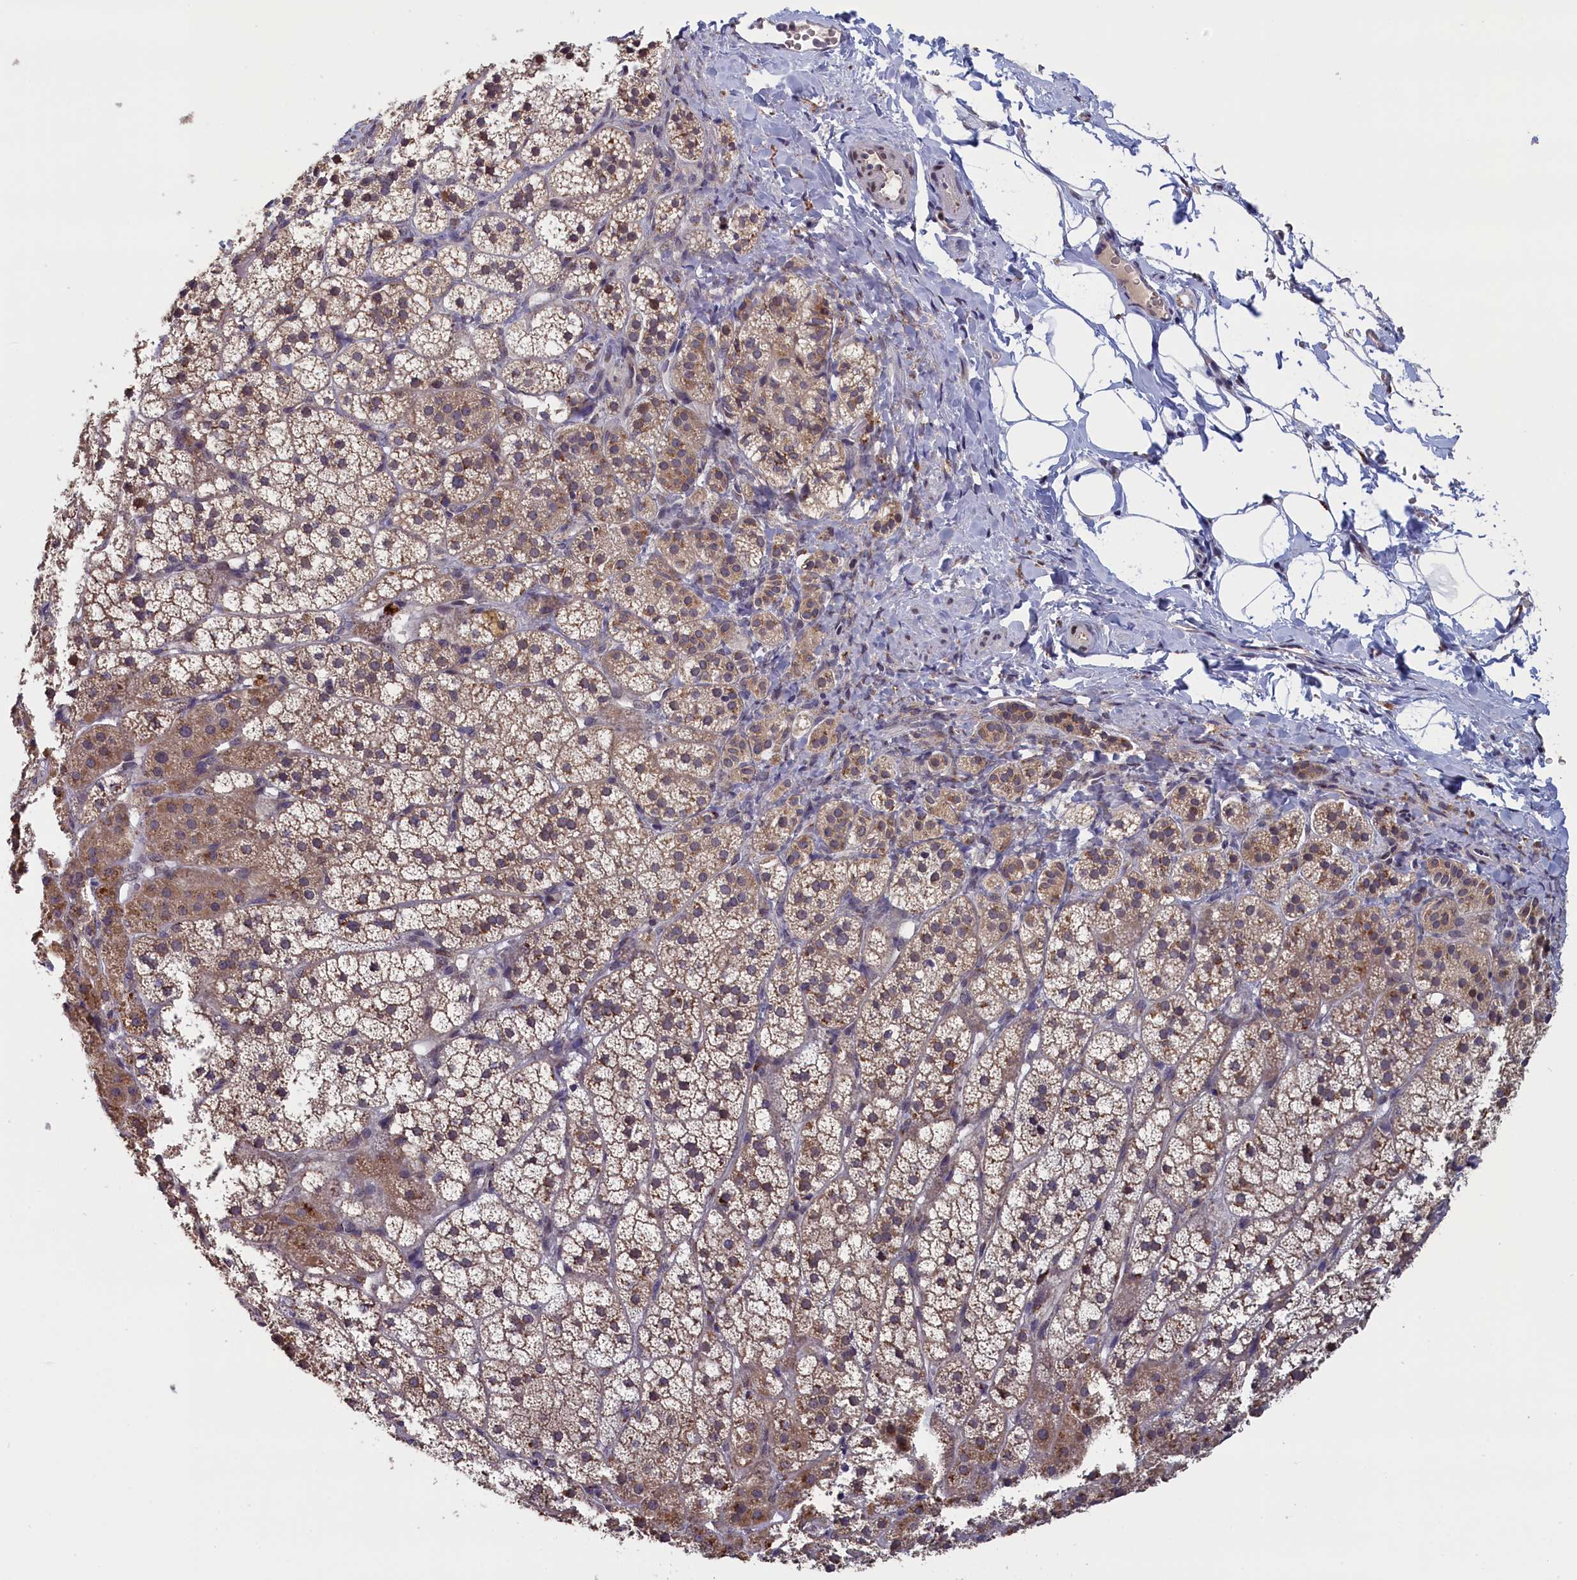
{"staining": {"intensity": "moderate", "quantity": ">75%", "location": "cytoplasmic/membranous"}, "tissue": "adrenal gland", "cell_type": "Glandular cells", "image_type": "normal", "snomed": [{"axis": "morphology", "description": "Normal tissue, NOS"}, {"axis": "topography", "description": "Adrenal gland"}], "caption": "The micrograph displays immunohistochemical staining of benign adrenal gland. There is moderate cytoplasmic/membranous staining is identified in approximately >75% of glandular cells. (DAB IHC with brightfield microscopy, high magnification).", "gene": "PIGQ", "patient": {"sex": "female", "age": 44}}